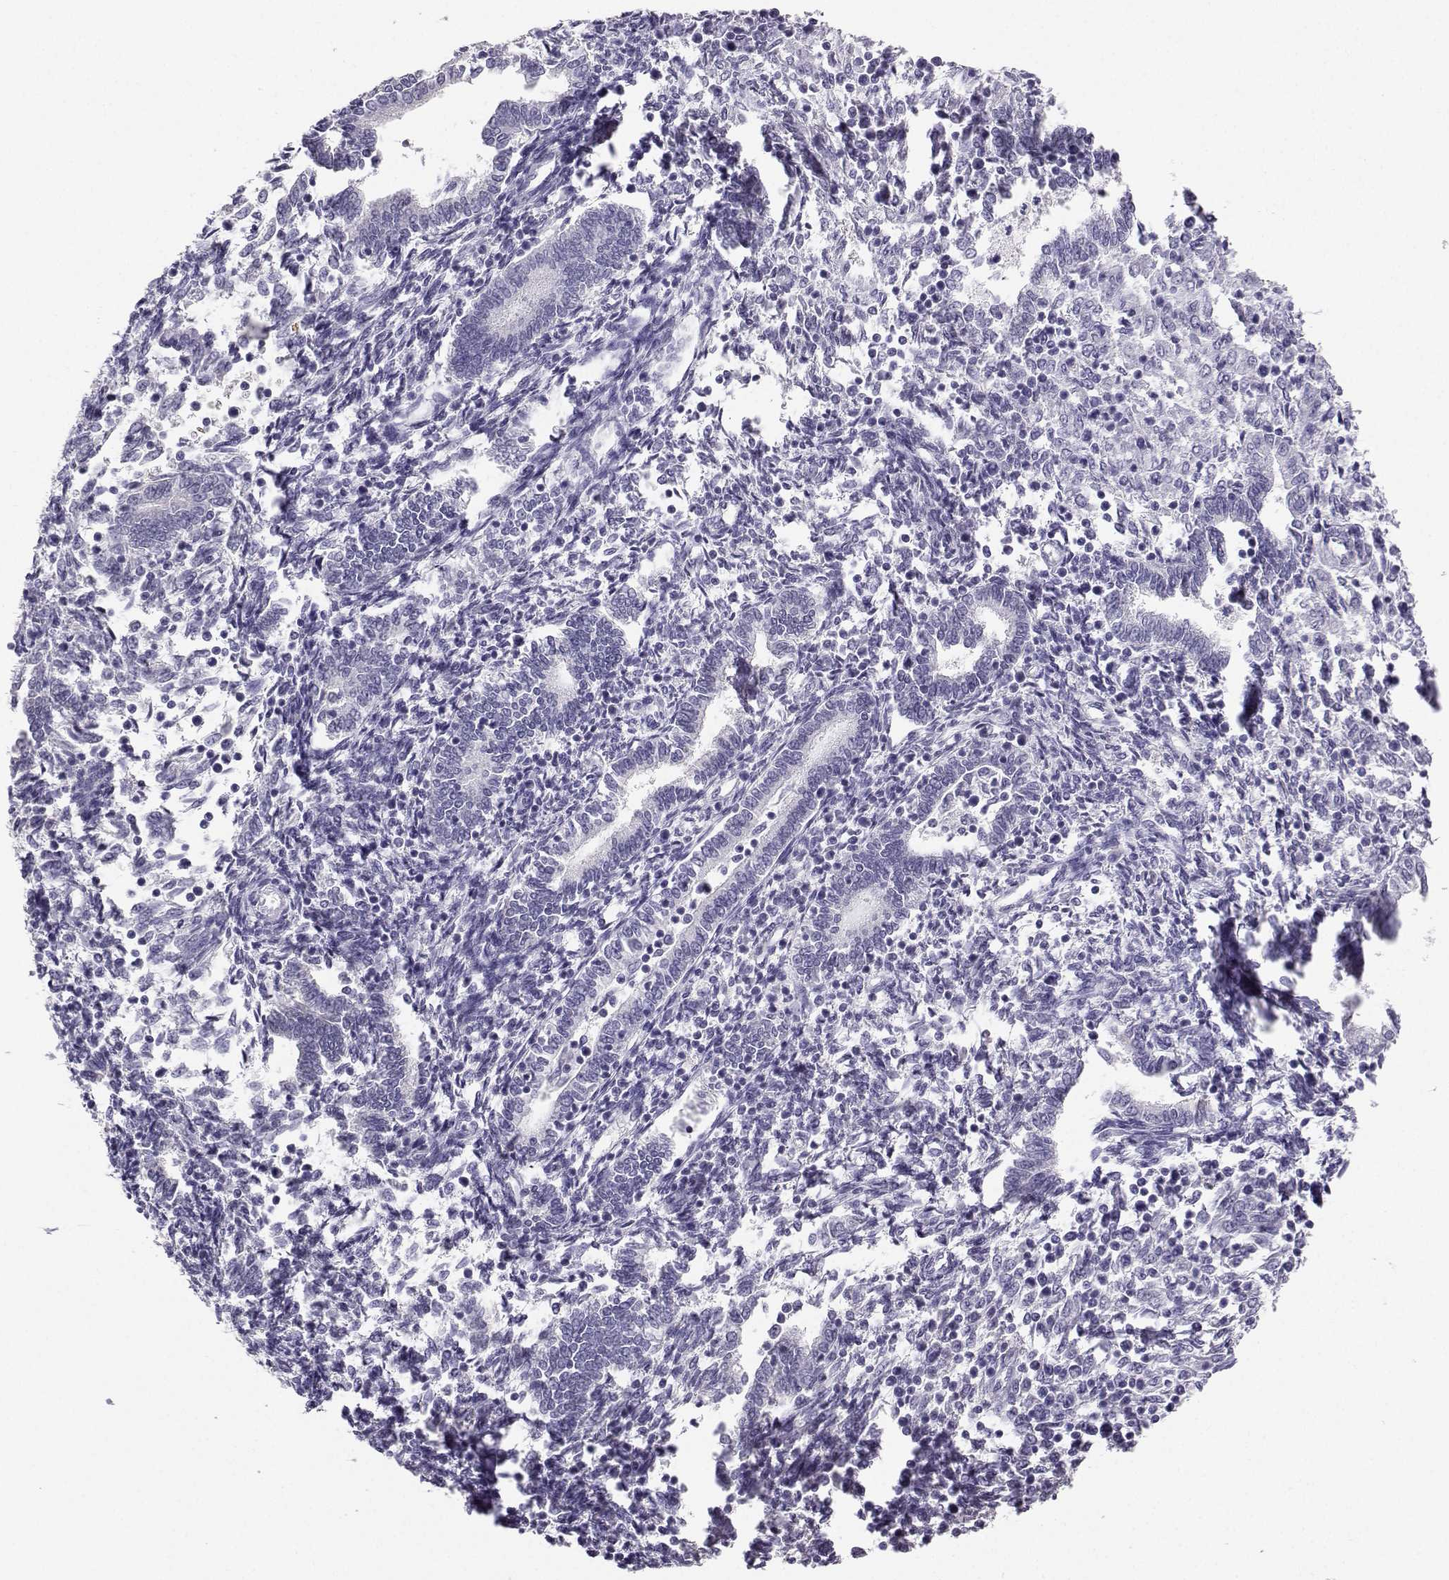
{"staining": {"intensity": "negative", "quantity": "none", "location": "none"}, "tissue": "endometrium", "cell_type": "Cells in endometrial stroma", "image_type": "normal", "snomed": [{"axis": "morphology", "description": "Normal tissue, NOS"}, {"axis": "topography", "description": "Endometrium"}], "caption": "Immunohistochemistry (IHC) of unremarkable human endometrium shows no expression in cells in endometrial stroma.", "gene": "AVP", "patient": {"sex": "female", "age": 42}}